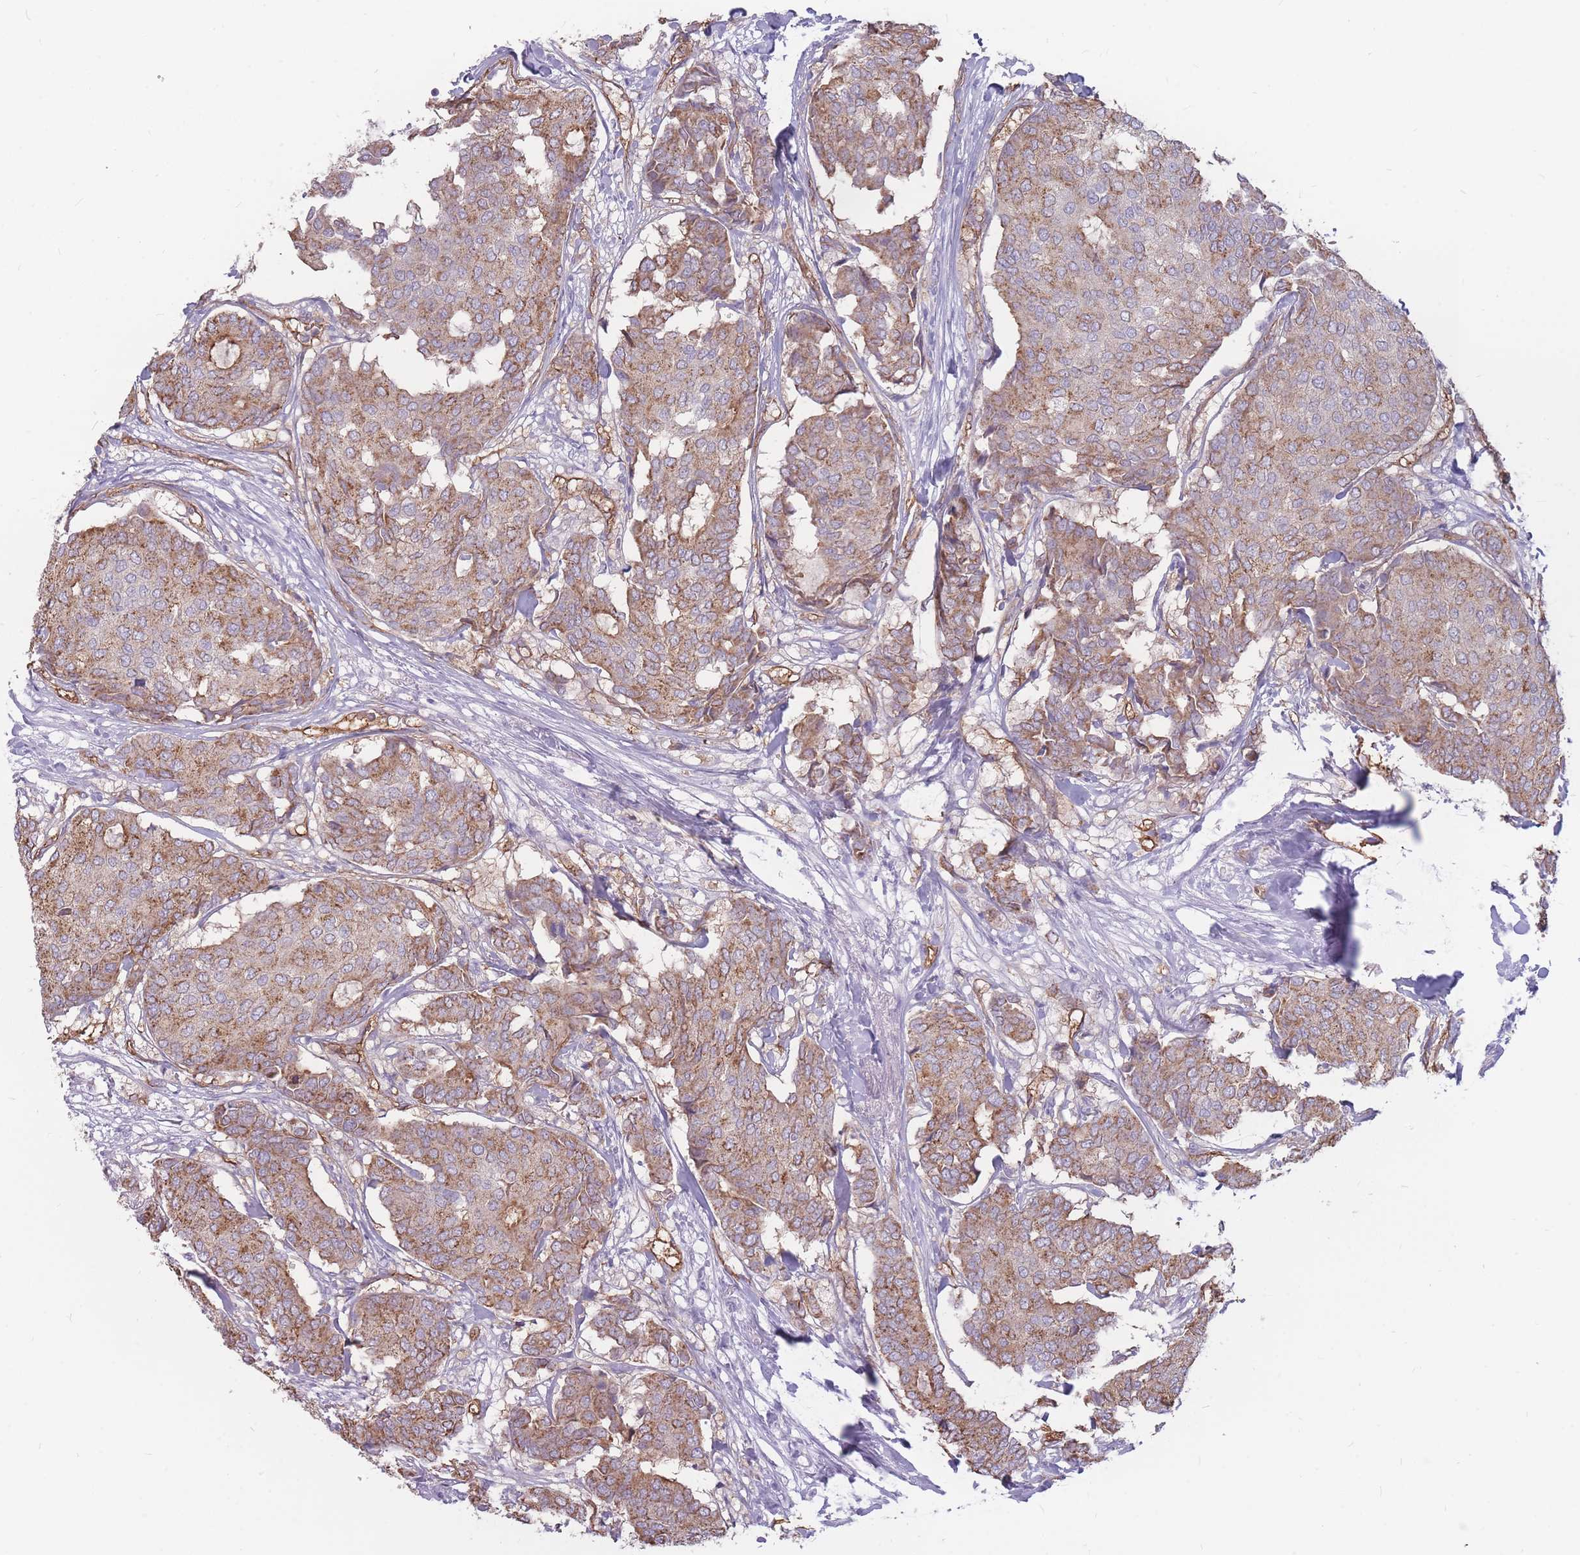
{"staining": {"intensity": "moderate", "quantity": ">75%", "location": "cytoplasmic/membranous"}, "tissue": "breast cancer", "cell_type": "Tumor cells", "image_type": "cancer", "snomed": [{"axis": "morphology", "description": "Duct carcinoma"}, {"axis": "topography", "description": "Breast"}], "caption": "Immunohistochemistry (IHC) (DAB) staining of human intraductal carcinoma (breast) exhibits moderate cytoplasmic/membranous protein staining in approximately >75% of tumor cells. (DAB IHC with brightfield microscopy, high magnification).", "gene": "GNA11", "patient": {"sex": "female", "age": 75}}